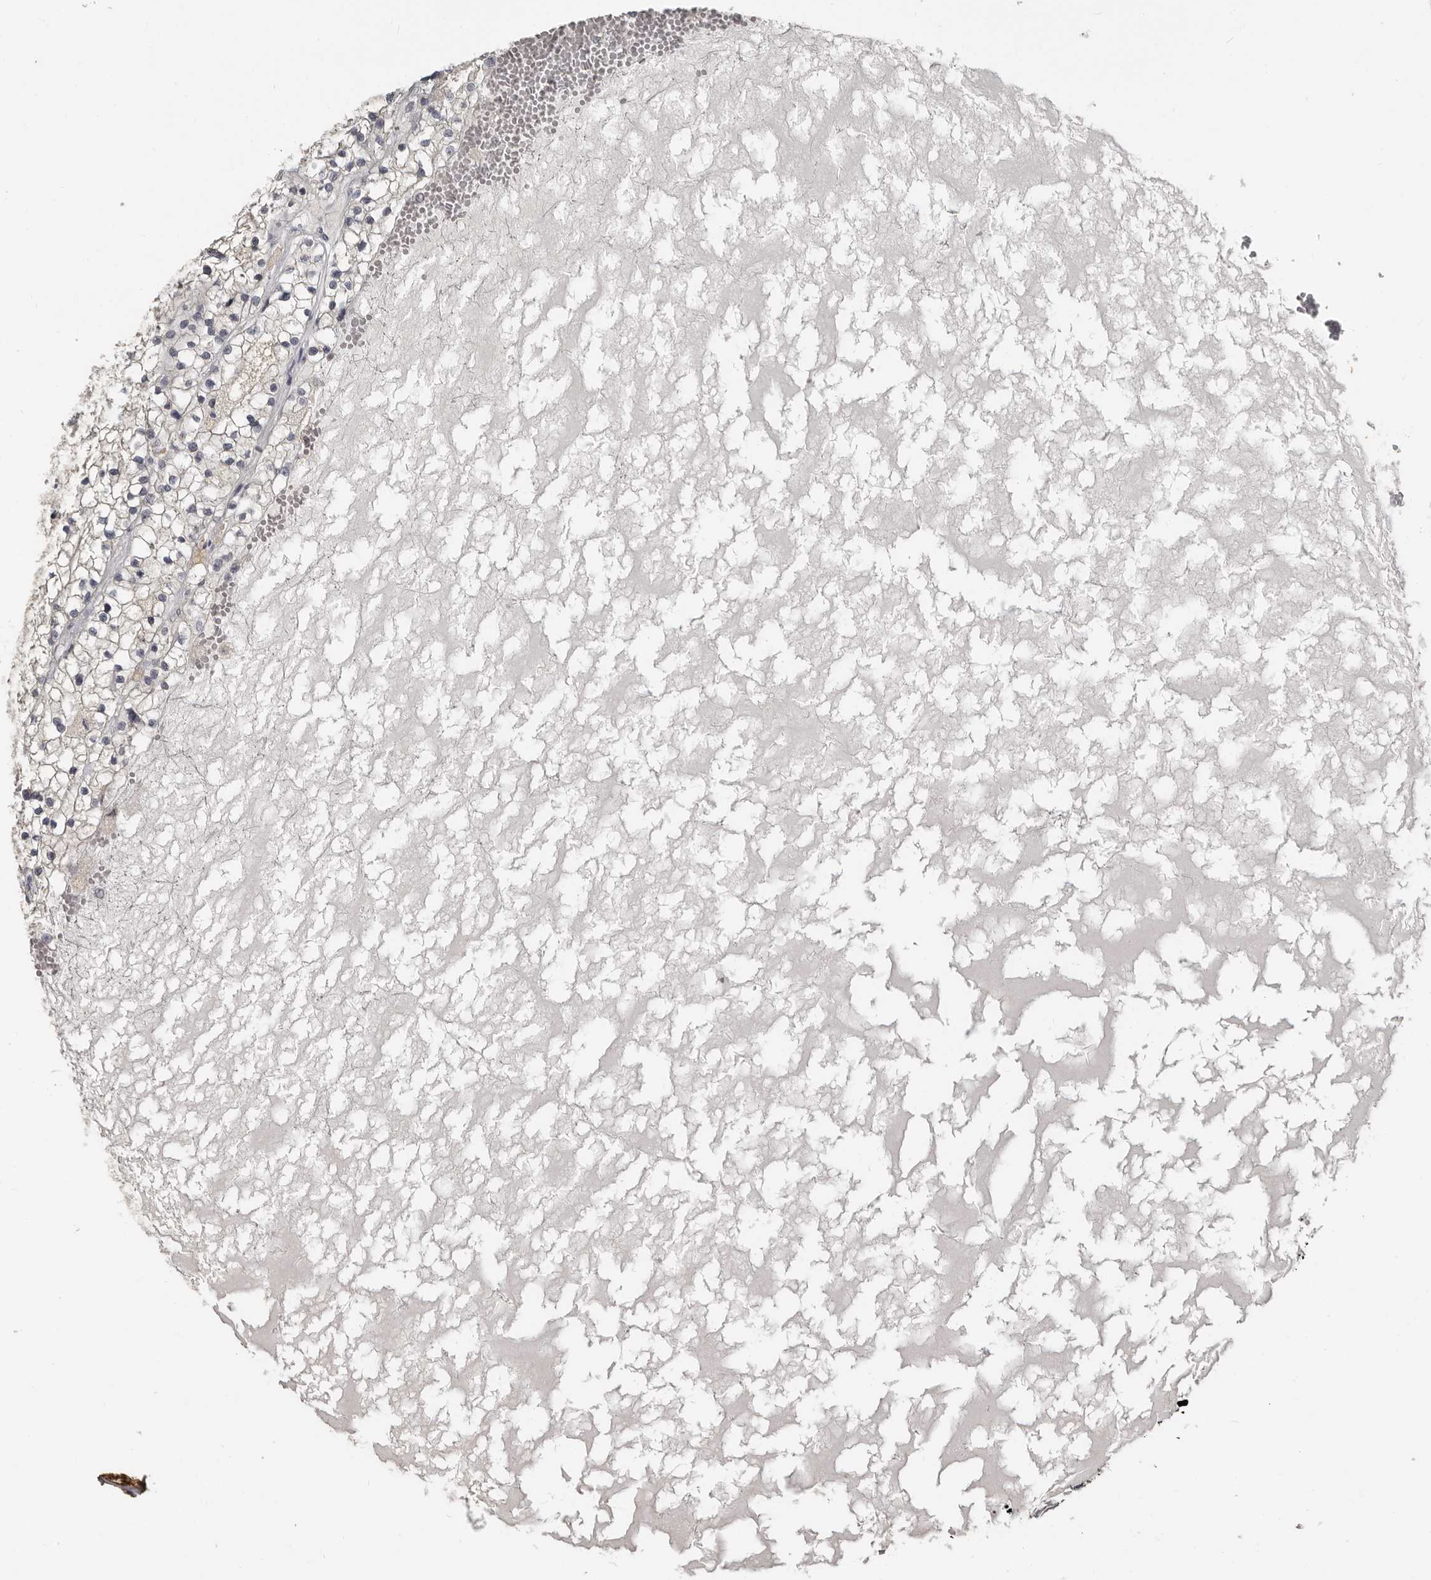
{"staining": {"intensity": "negative", "quantity": "none", "location": "none"}, "tissue": "renal cancer", "cell_type": "Tumor cells", "image_type": "cancer", "snomed": [{"axis": "morphology", "description": "Normal tissue, NOS"}, {"axis": "morphology", "description": "Adenocarcinoma, NOS"}, {"axis": "topography", "description": "Kidney"}], "caption": "High power microscopy histopathology image of an IHC photomicrograph of renal adenocarcinoma, revealing no significant expression in tumor cells. The staining was performed using DAB to visualize the protein expression in brown, while the nuclei were stained in blue with hematoxylin (Magnification: 20x).", "gene": "KCNJ8", "patient": {"sex": "male", "age": 68}}